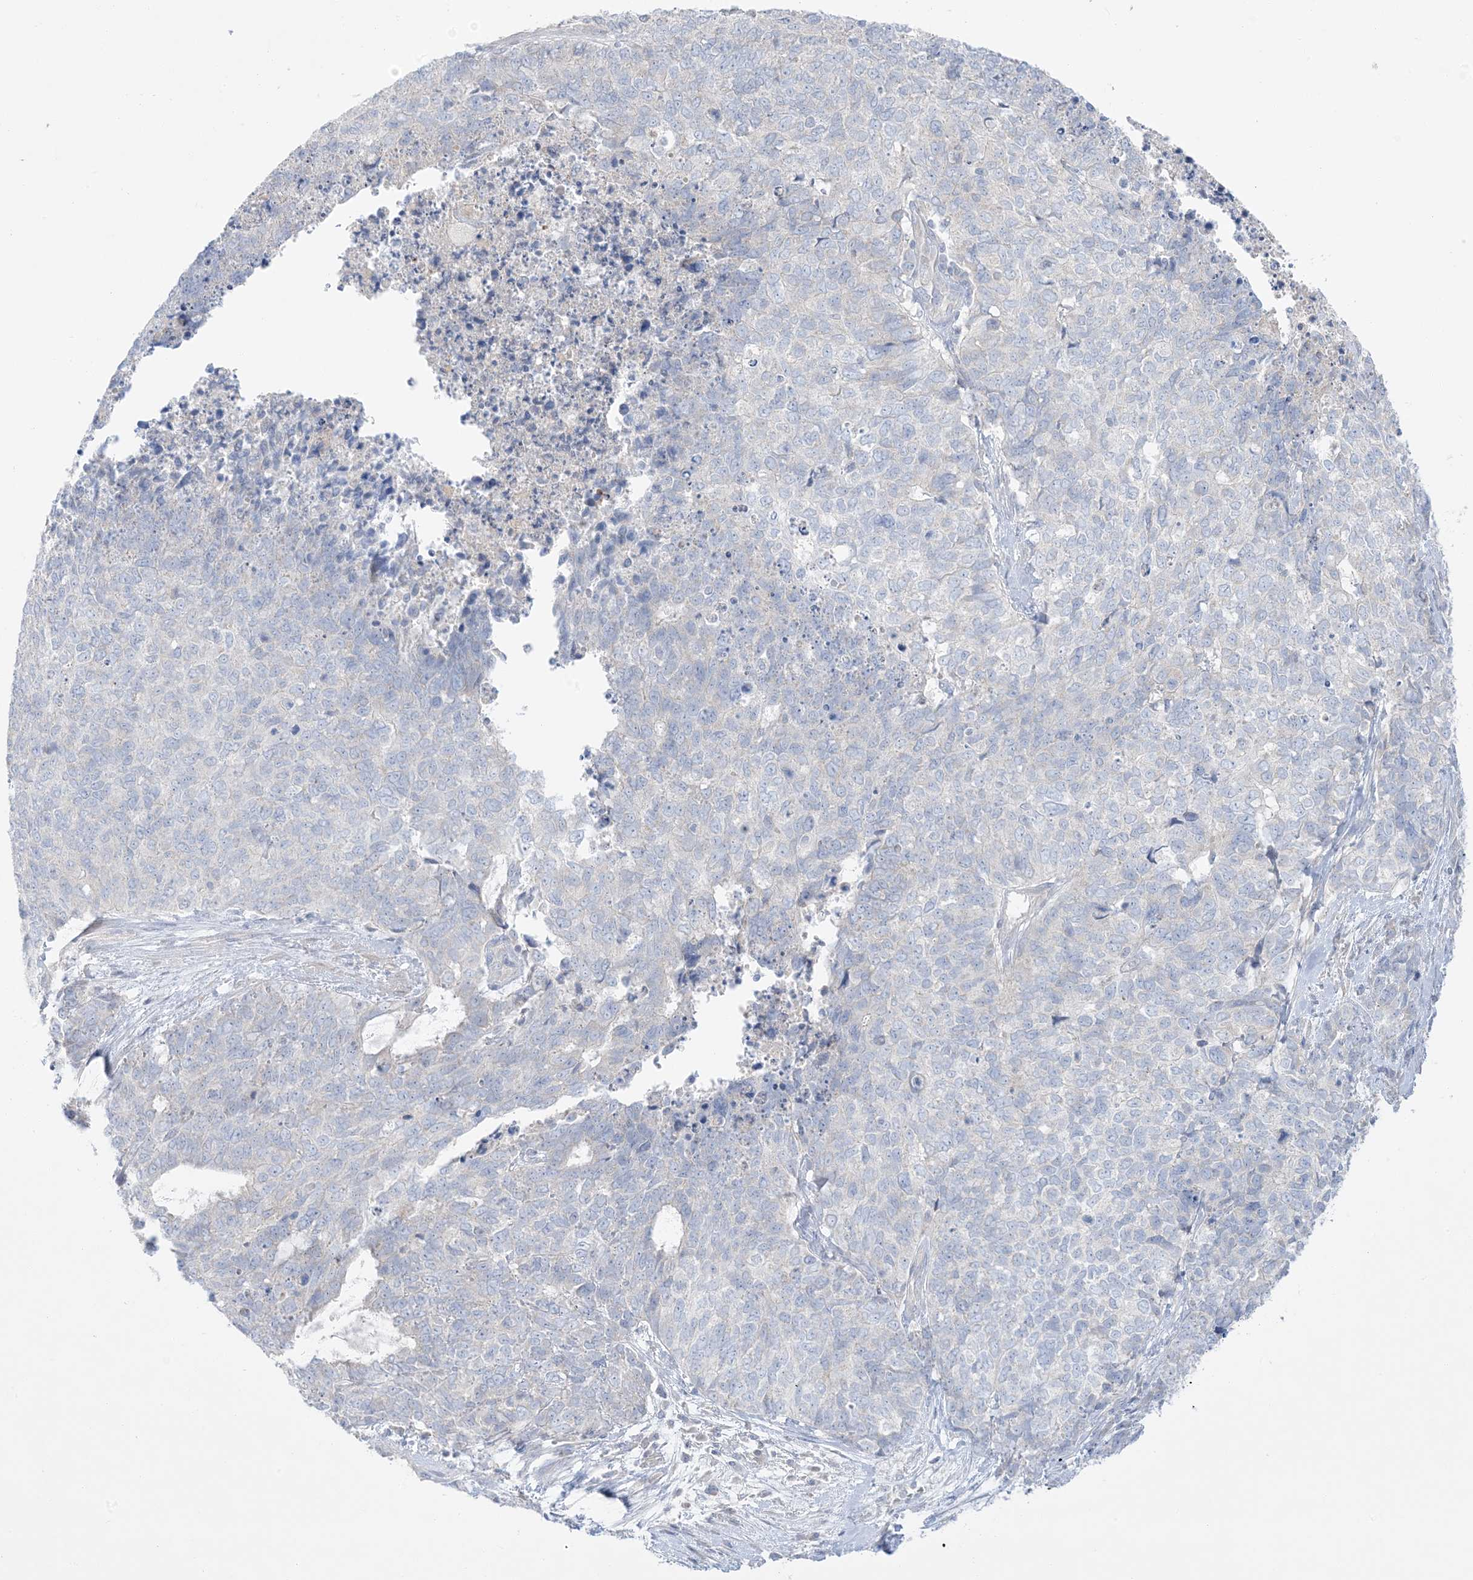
{"staining": {"intensity": "negative", "quantity": "none", "location": "none"}, "tissue": "cervical cancer", "cell_type": "Tumor cells", "image_type": "cancer", "snomed": [{"axis": "morphology", "description": "Squamous cell carcinoma, NOS"}, {"axis": "topography", "description": "Cervix"}], "caption": "An image of cervical squamous cell carcinoma stained for a protein shows no brown staining in tumor cells.", "gene": "FAM184A", "patient": {"sex": "female", "age": 63}}